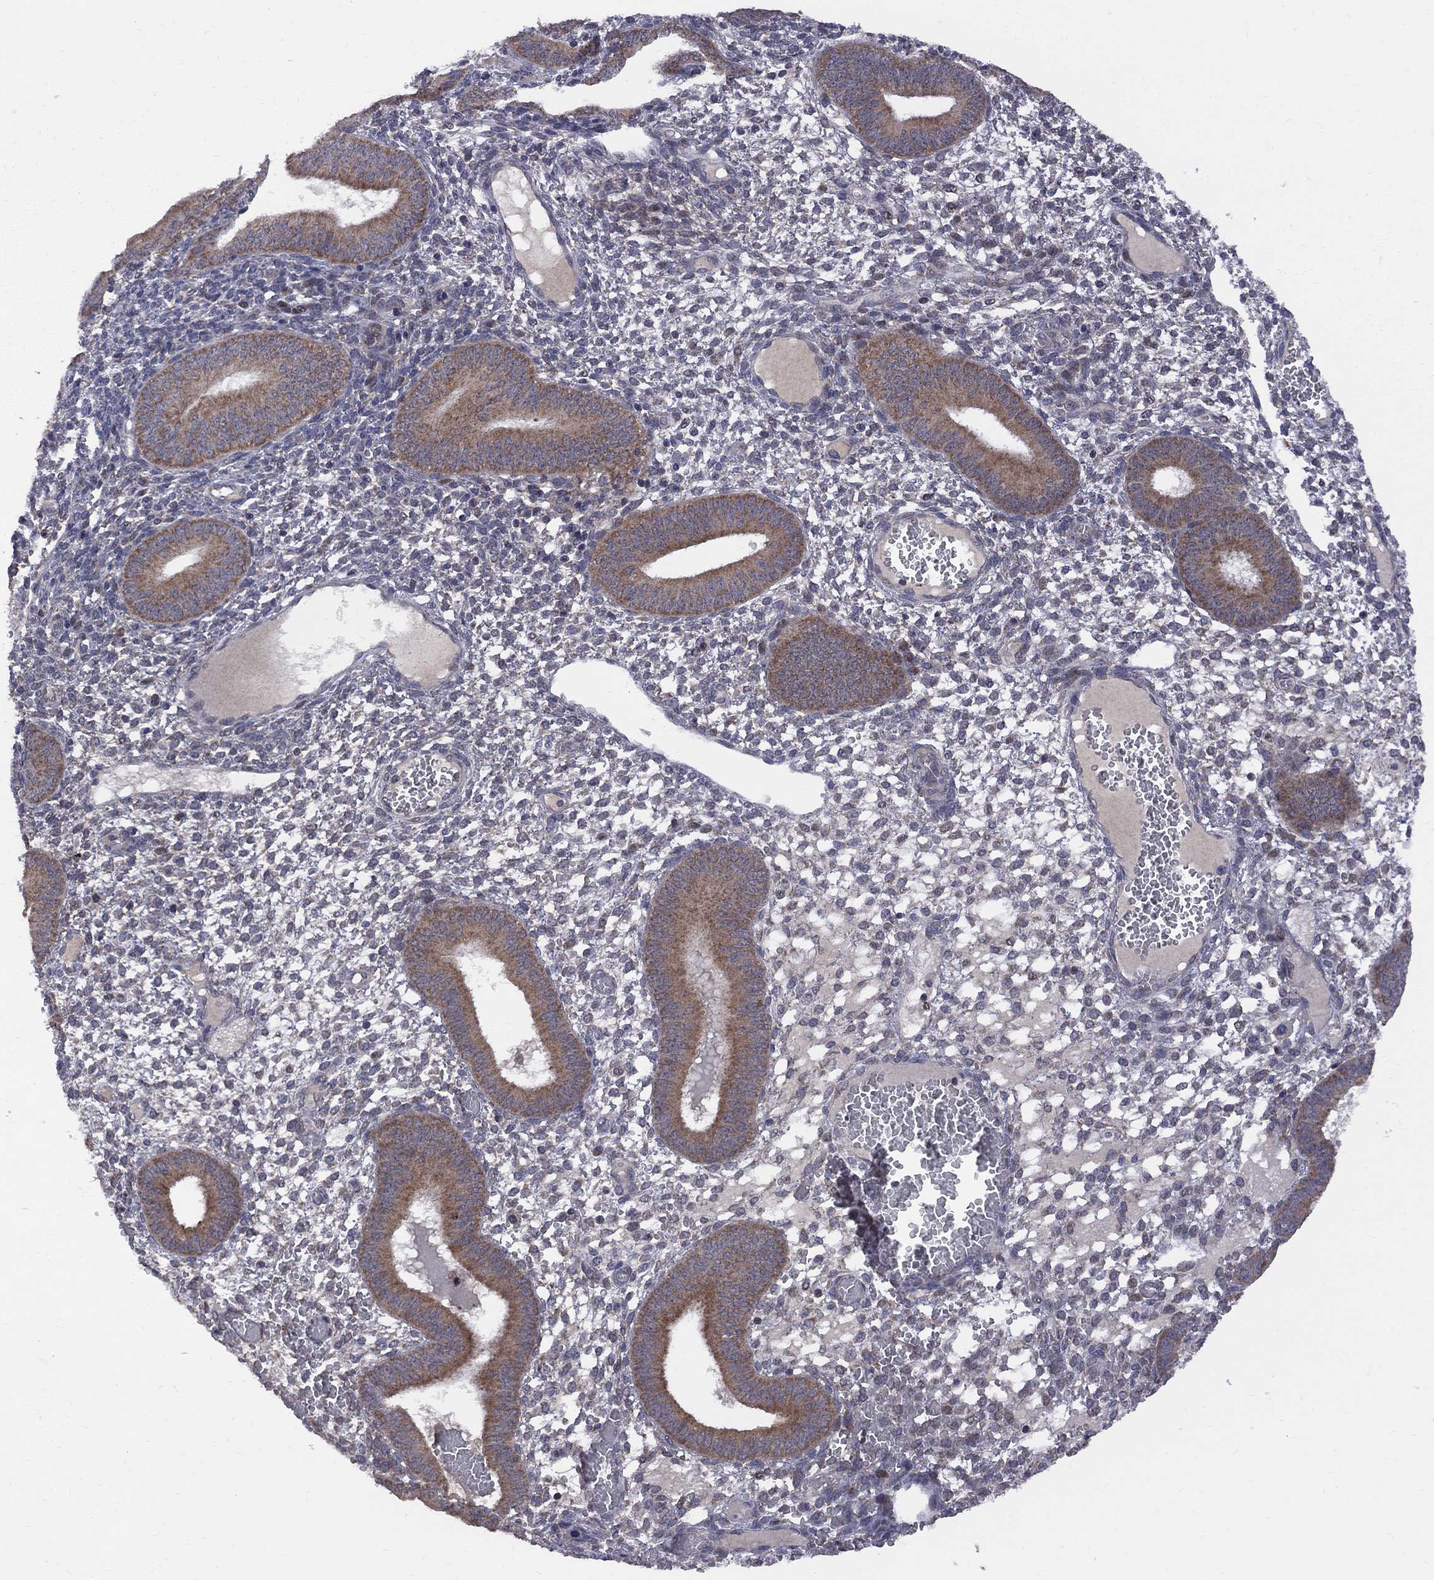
{"staining": {"intensity": "negative", "quantity": "none", "location": "none"}, "tissue": "endometrium", "cell_type": "Cells in endometrial stroma", "image_type": "normal", "snomed": [{"axis": "morphology", "description": "Normal tissue, NOS"}, {"axis": "topography", "description": "Endometrium"}], "caption": "A photomicrograph of human endometrium is negative for staining in cells in endometrial stroma. Brightfield microscopy of immunohistochemistry stained with DAB (3,3'-diaminobenzidine) (brown) and hematoxylin (blue), captured at high magnification.", "gene": "CNOT11", "patient": {"sex": "female", "age": 42}}